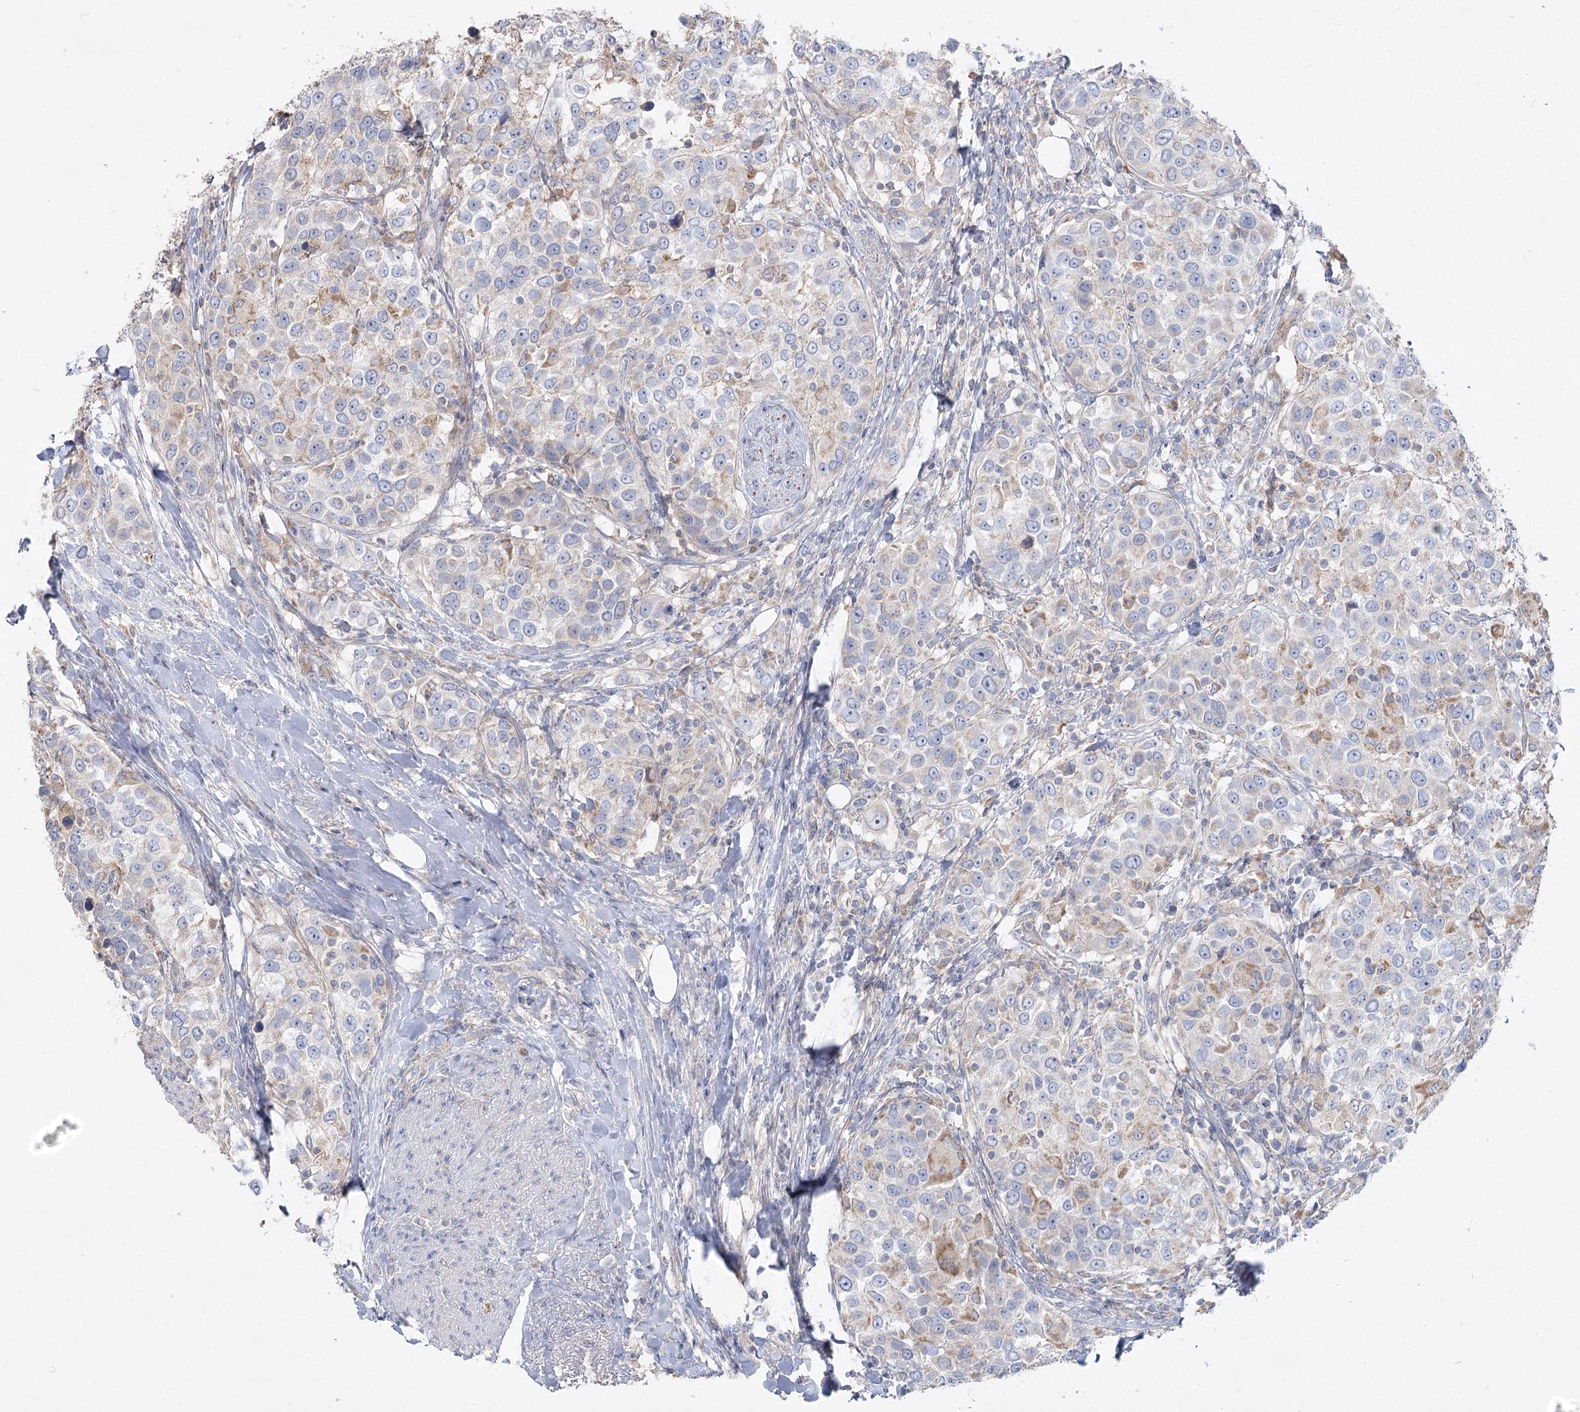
{"staining": {"intensity": "weak", "quantity": "<25%", "location": "cytoplasmic/membranous"}, "tissue": "urothelial cancer", "cell_type": "Tumor cells", "image_type": "cancer", "snomed": [{"axis": "morphology", "description": "Urothelial carcinoma, High grade"}, {"axis": "topography", "description": "Urinary bladder"}], "caption": "Immunohistochemistry of human urothelial cancer demonstrates no expression in tumor cells.", "gene": "TMEM187", "patient": {"sex": "female", "age": 80}}